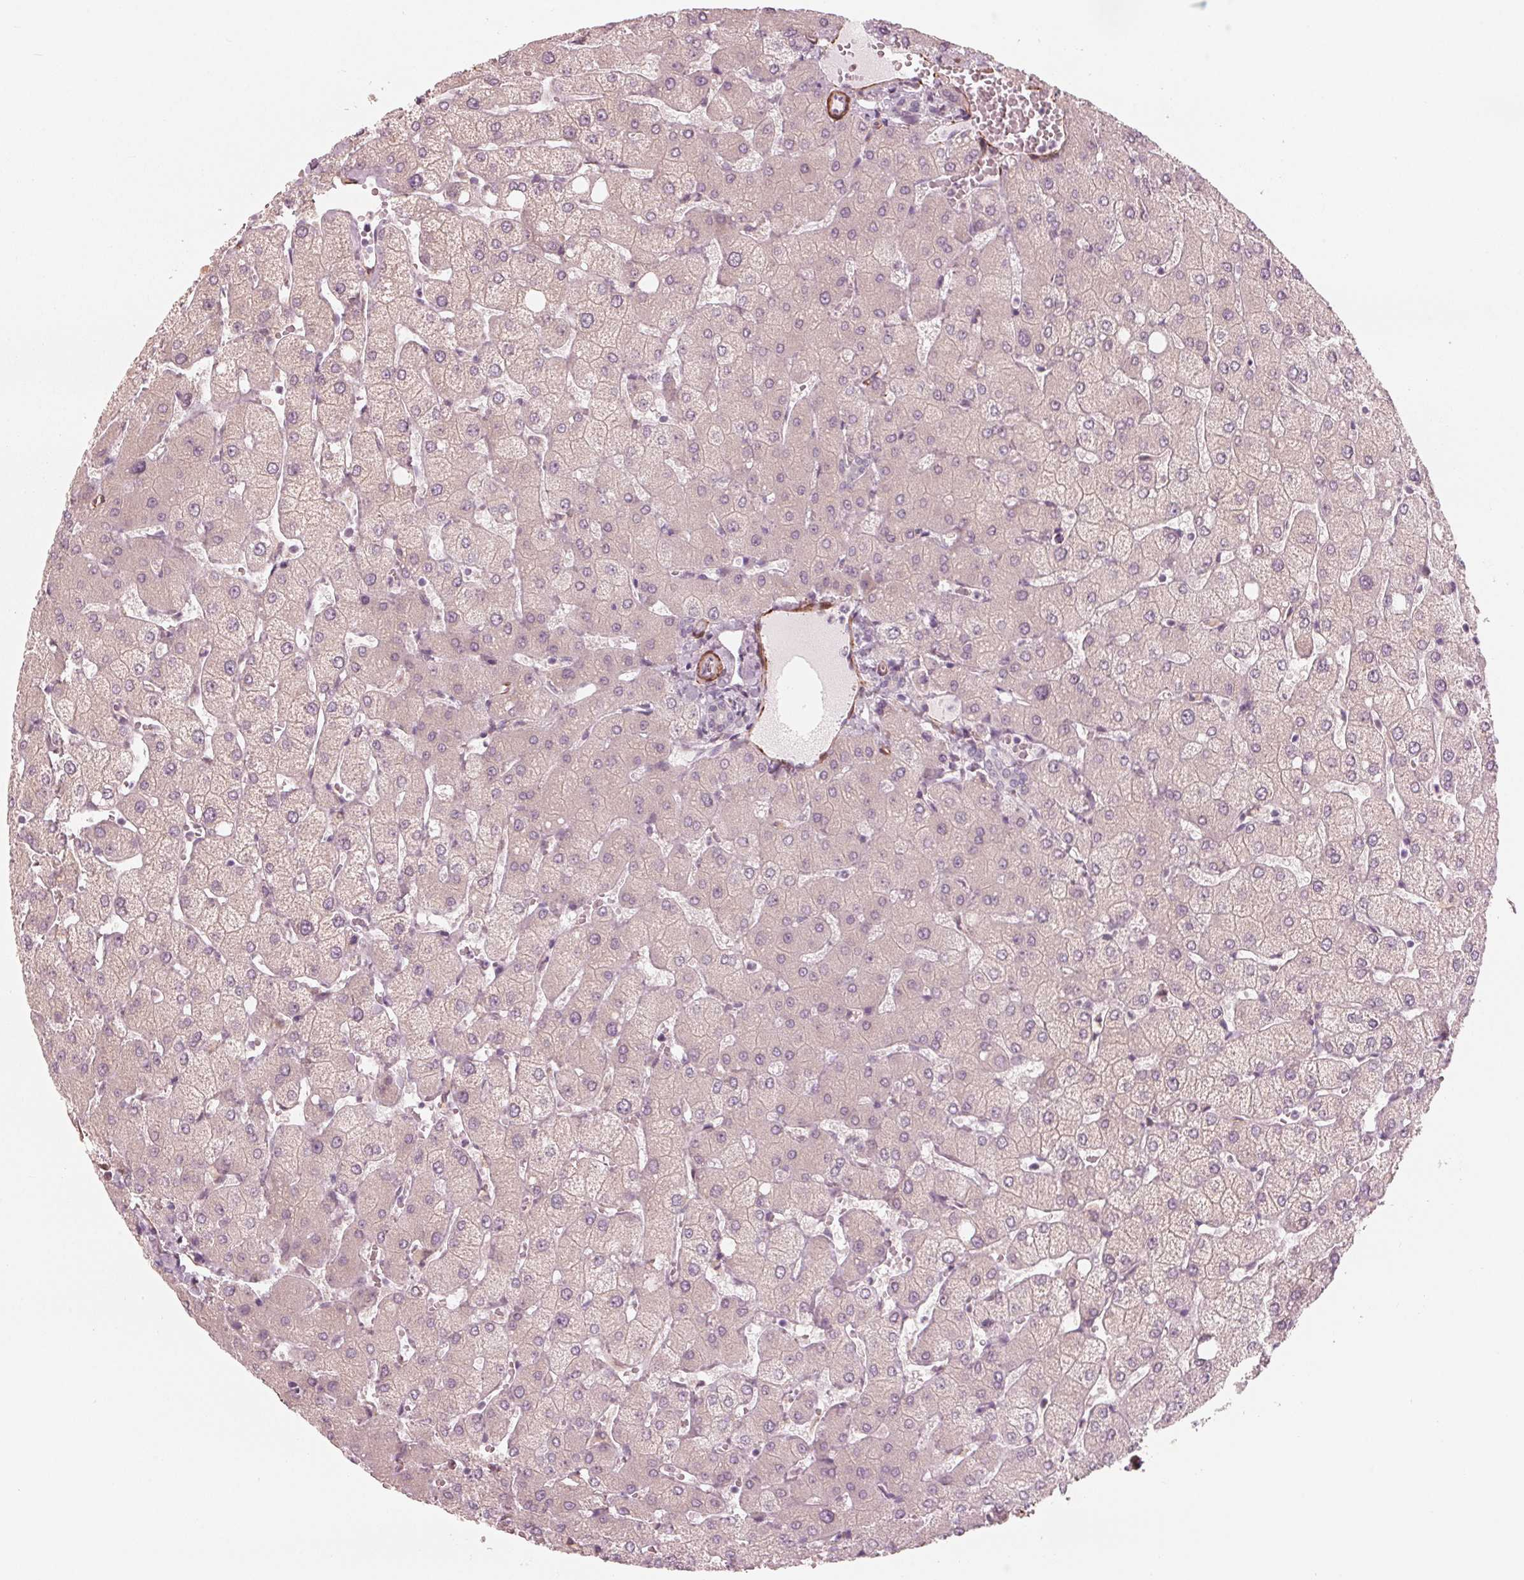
{"staining": {"intensity": "negative", "quantity": "none", "location": "none"}, "tissue": "liver", "cell_type": "Cholangiocytes", "image_type": "normal", "snomed": [{"axis": "morphology", "description": "Normal tissue, NOS"}, {"axis": "topography", "description": "Liver"}], "caption": "This is a photomicrograph of immunohistochemistry staining of benign liver, which shows no positivity in cholangiocytes.", "gene": "MIER3", "patient": {"sex": "female", "age": 54}}